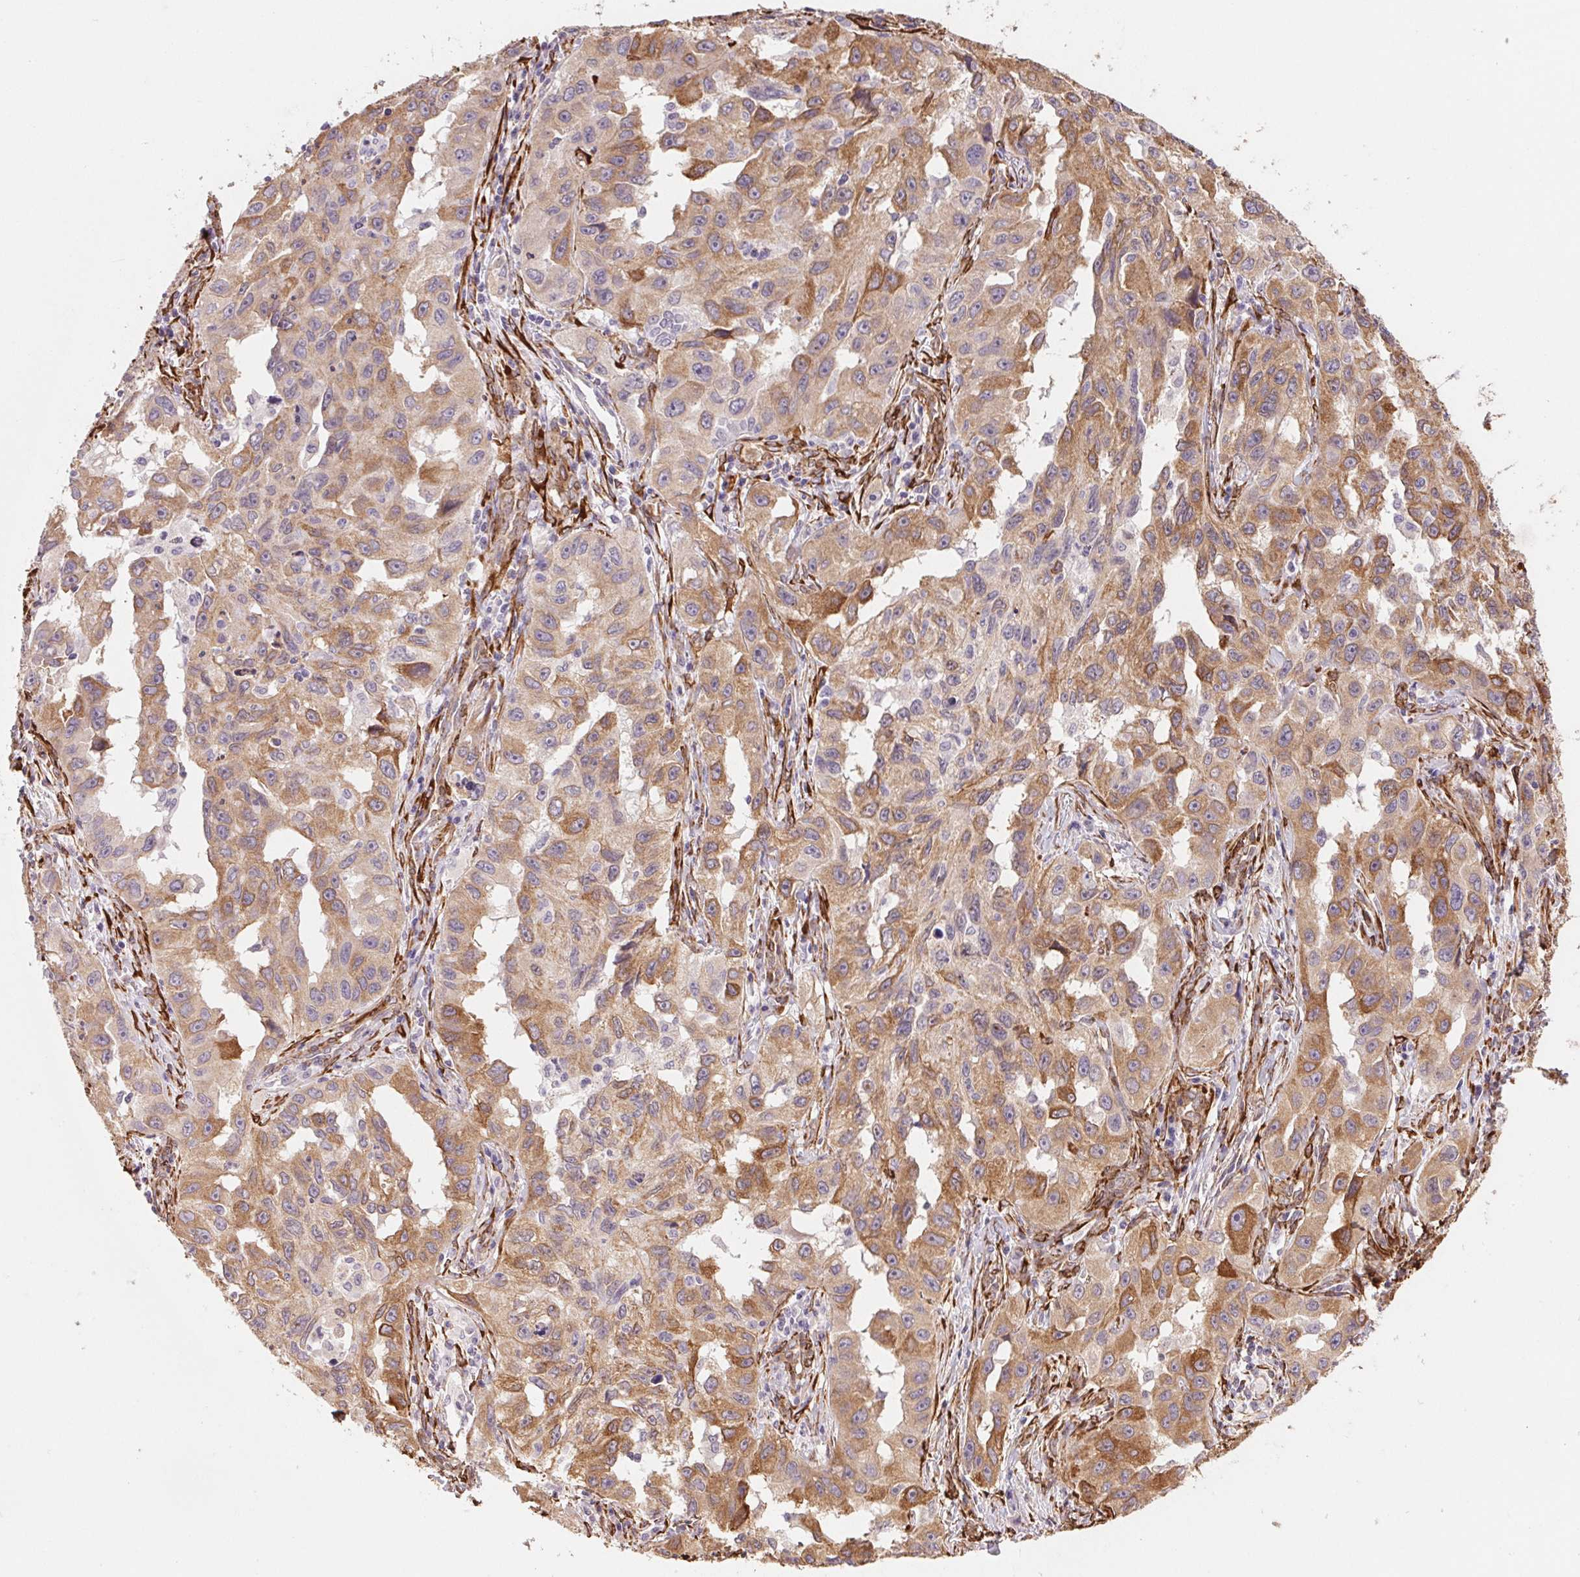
{"staining": {"intensity": "moderate", "quantity": ">75%", "location": "cytoplasmic/membranous"}, "tissue": "lung cancer", "cell_type": "Tumor cells", "image_type": "cancer", "snomed": [{"axis": "morphology", "description": "Adenocarcinoma, NOS"}, {"axis": "topography", "description": "Lung"}], "caption": "DAB (3,3'-diaminobenzidine) immunohistochemical staining of human lung adenocarcinoma reveals moderate cytoplasmic/membranous protein positivity in about >75% of tumor cells.", "gene": "FKBP10", "patient": {"sex": "female", "age": 73}}